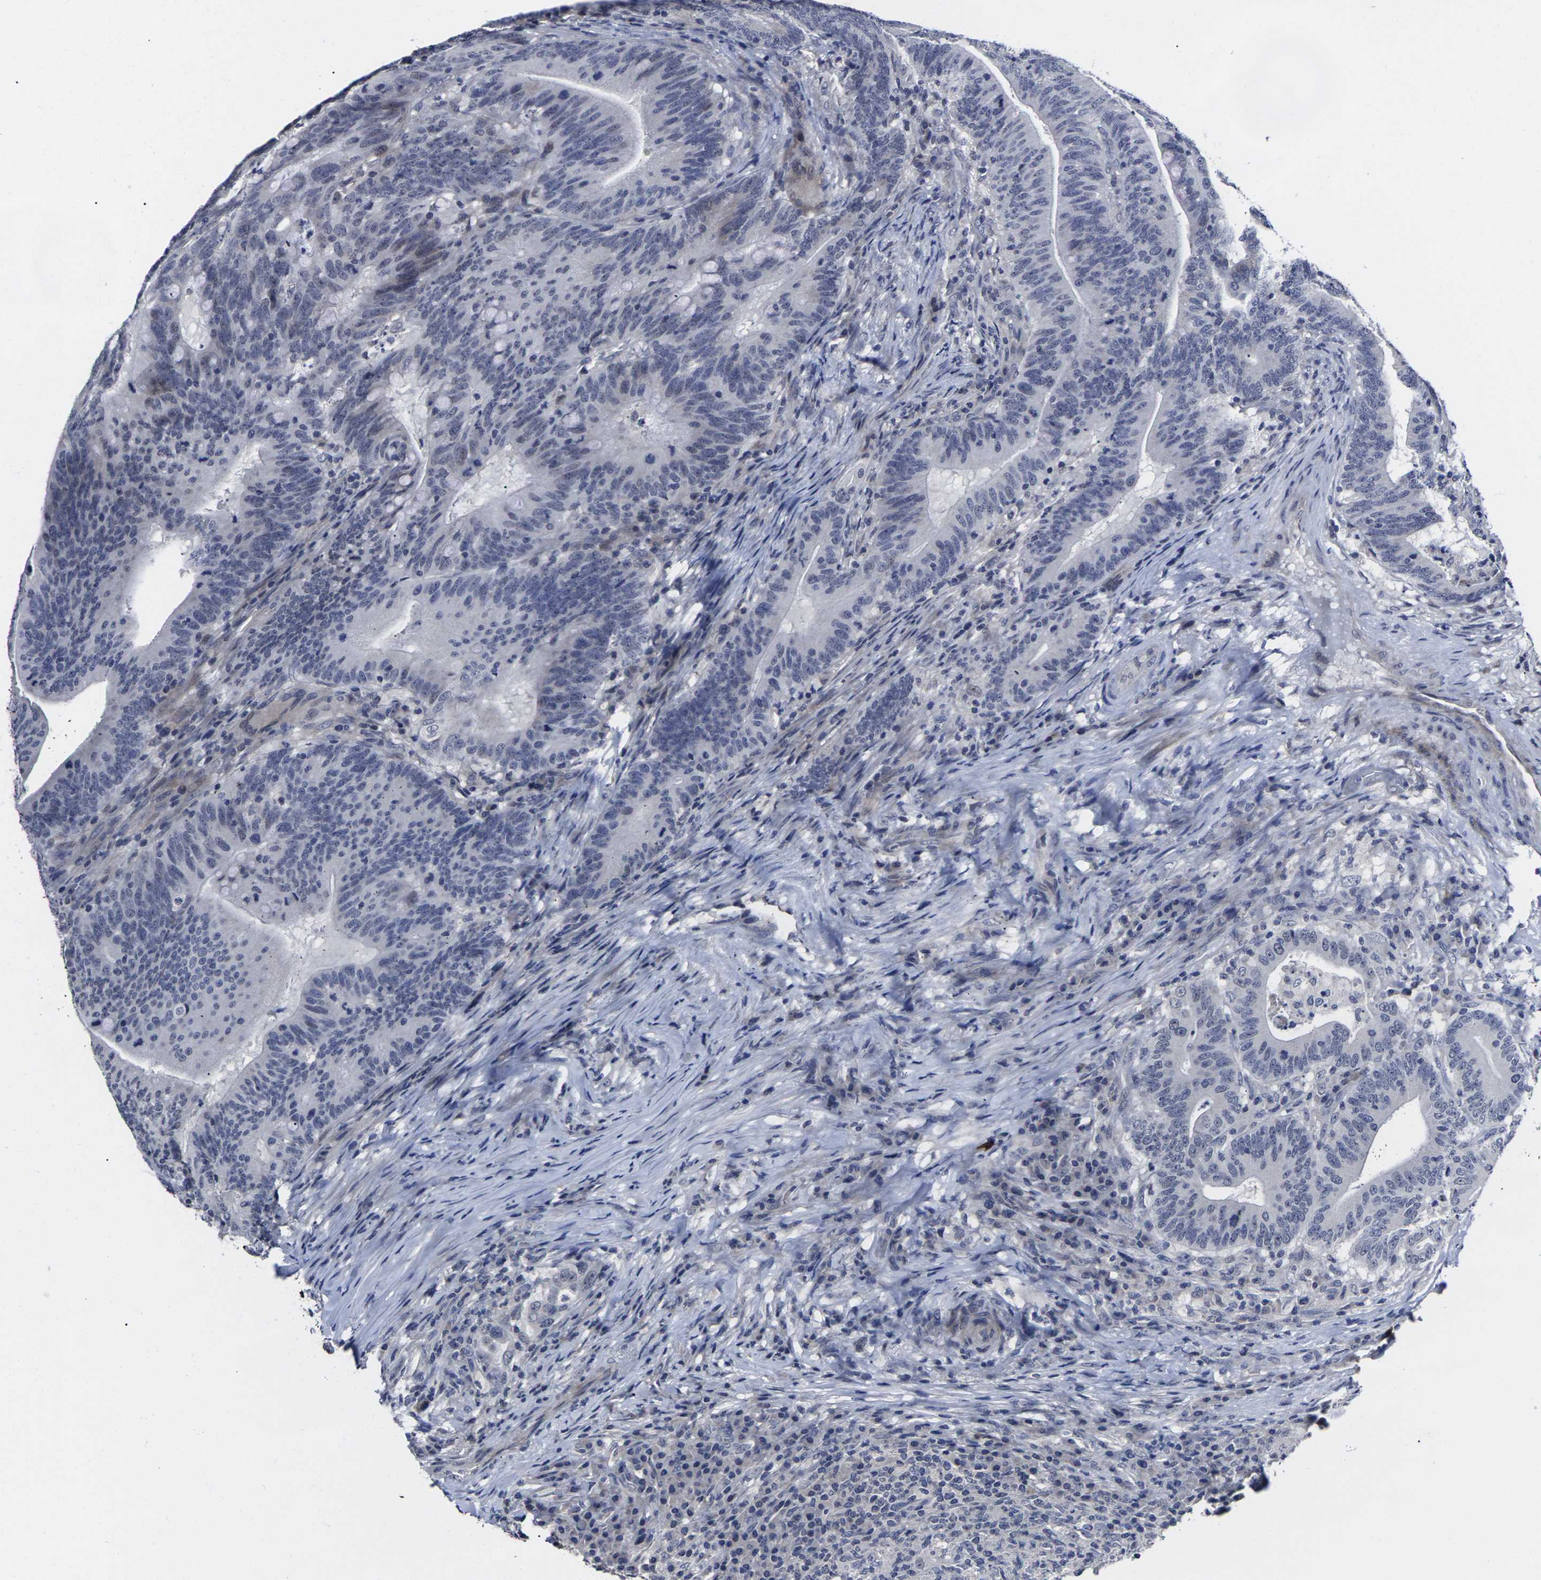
{"staining": {"intensity": "negative", "quantity": "none", "location": "none"}, "tissue": "colorectal cancer", "cell_type": "Tumor cells", "image_type": "cancer", "snomed": [{"axis": "morphology", "description": "Normal tissue, NOS"}, {"axis": "morphology", "description": "Adenocarcinoma, NOS"}, {"axis": "topography", "description": "Colon"}], "caption": "Tumor cells are negative for protein expression in human adenocarcinoma (colorectal).", "gene": "MSANTD4", "patient": {"sex": "female", "age": 66}}